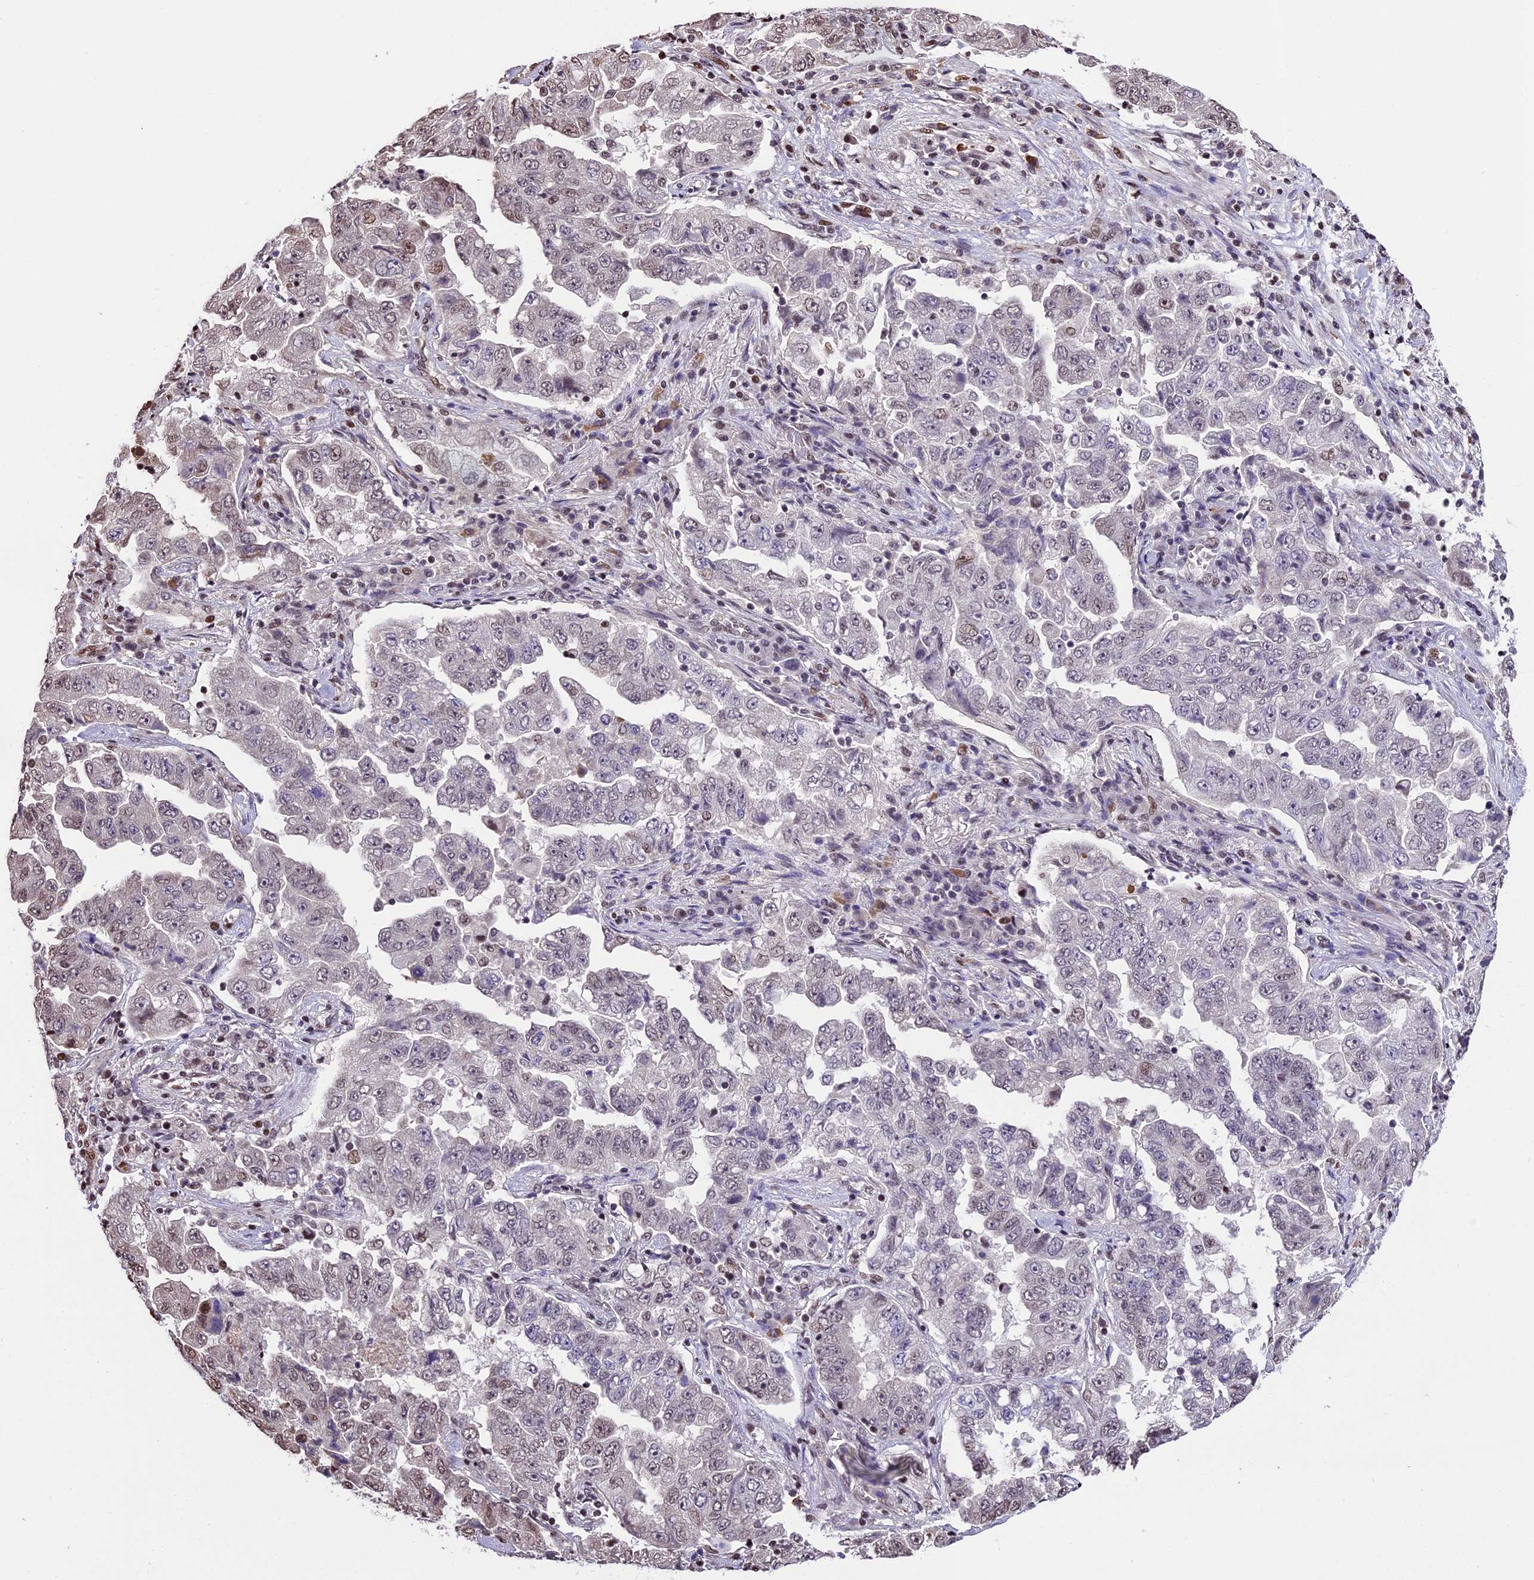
{"staining": {"intensity": "weak", "quantity": "<25%", "location": "nuclear"}, "tissue": "lung cancer", "cell_type": "Tumor cells", "image_type": "cancer", "snomed": [{"axis": "morphology", "description": "Adenocarcinoma, NOS"}, {"axis": "topography", "description": "Lung"}], "caption": "Tumor cells are negative for brown protein staining in lung cancer (adenocarcinoma).", "gene": "POLR3E", "patient": {"sex": "female", "age": 51}}